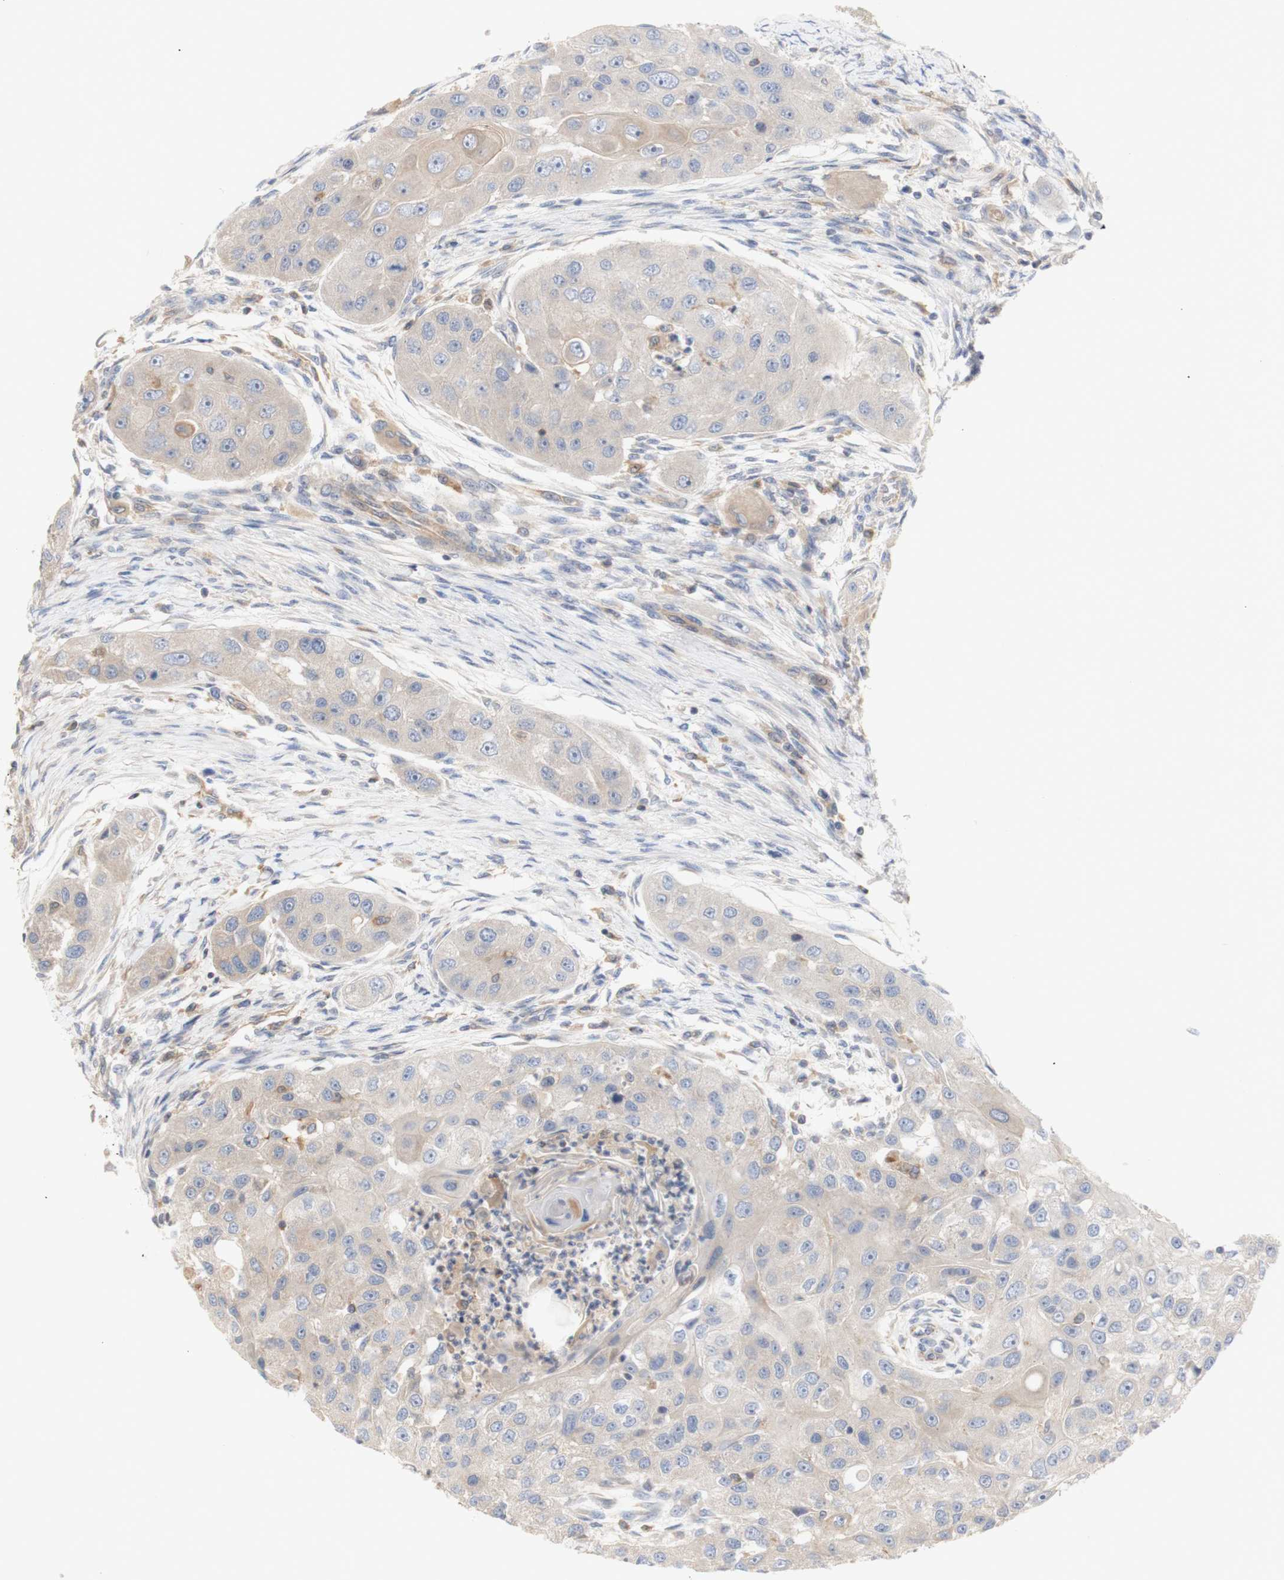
{"staining": {"intensity": "weak", "quantity": ">75%", "location": "cytoplasmic/membranous"}, "tissue": "head and neck cancer", "cell_type": "Tumor cells", "image_type": "cancer", "snomed": [{"axis": "morphology", "description": "Normal tissue, NOS"}, {"axis": "morphology", "description": "Squamous cell carcinoma, NOS"}, {"axis": "topography", "description": "Skeletal muscle"}, {"axis": "topography", "description": "Head-Neck"}], "caption": "Human head and neck cancer stained for a protein (brown) shows weak cytoplasmic/membranous positive expression in approximately >75% of tumor cells.", "gene": "IKBKG", "patient": {"sex": "male", "age": 51}}